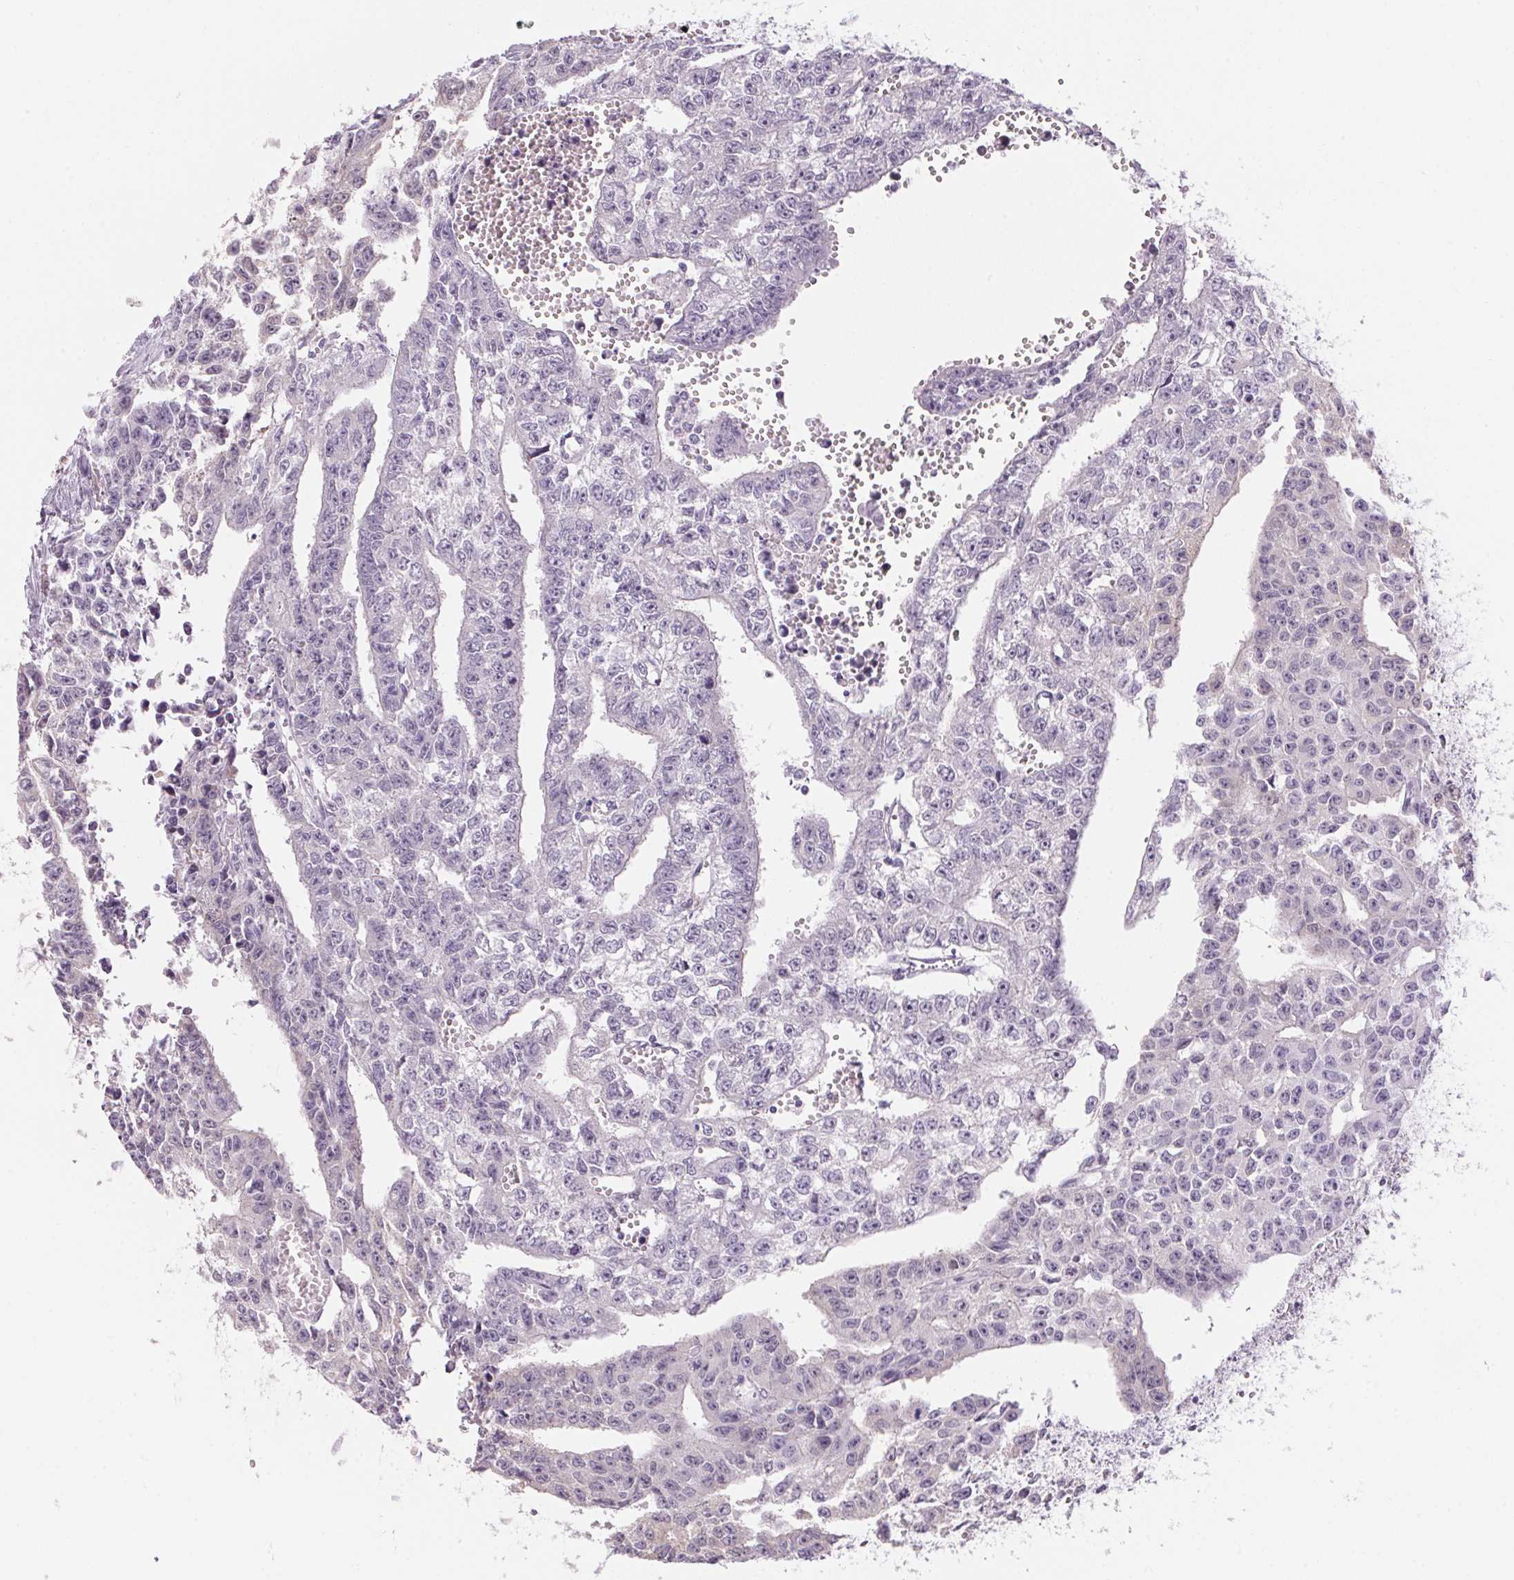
{"staining": {"intensity": "negative", "quantity": "none", "location": "none"}, "tissue": "testis cancer", "cell_type": "Tumor cells", "image_type": "cancer", "snomed": [{"axis": "morphology", "description": "Carcinoma, Embryonal, NOS"}, {"axis": "morphology", "description": "Teratoma, malignant, NOS"}, {"axis": "topography", "description": "Testis"}], "caption": "The IHC histopathology image has no significant expression in tumor cells of testis teratoma (malignant) tissue.", "gene": "CADPS", "patient": {"sex": "male", "age": 24}}